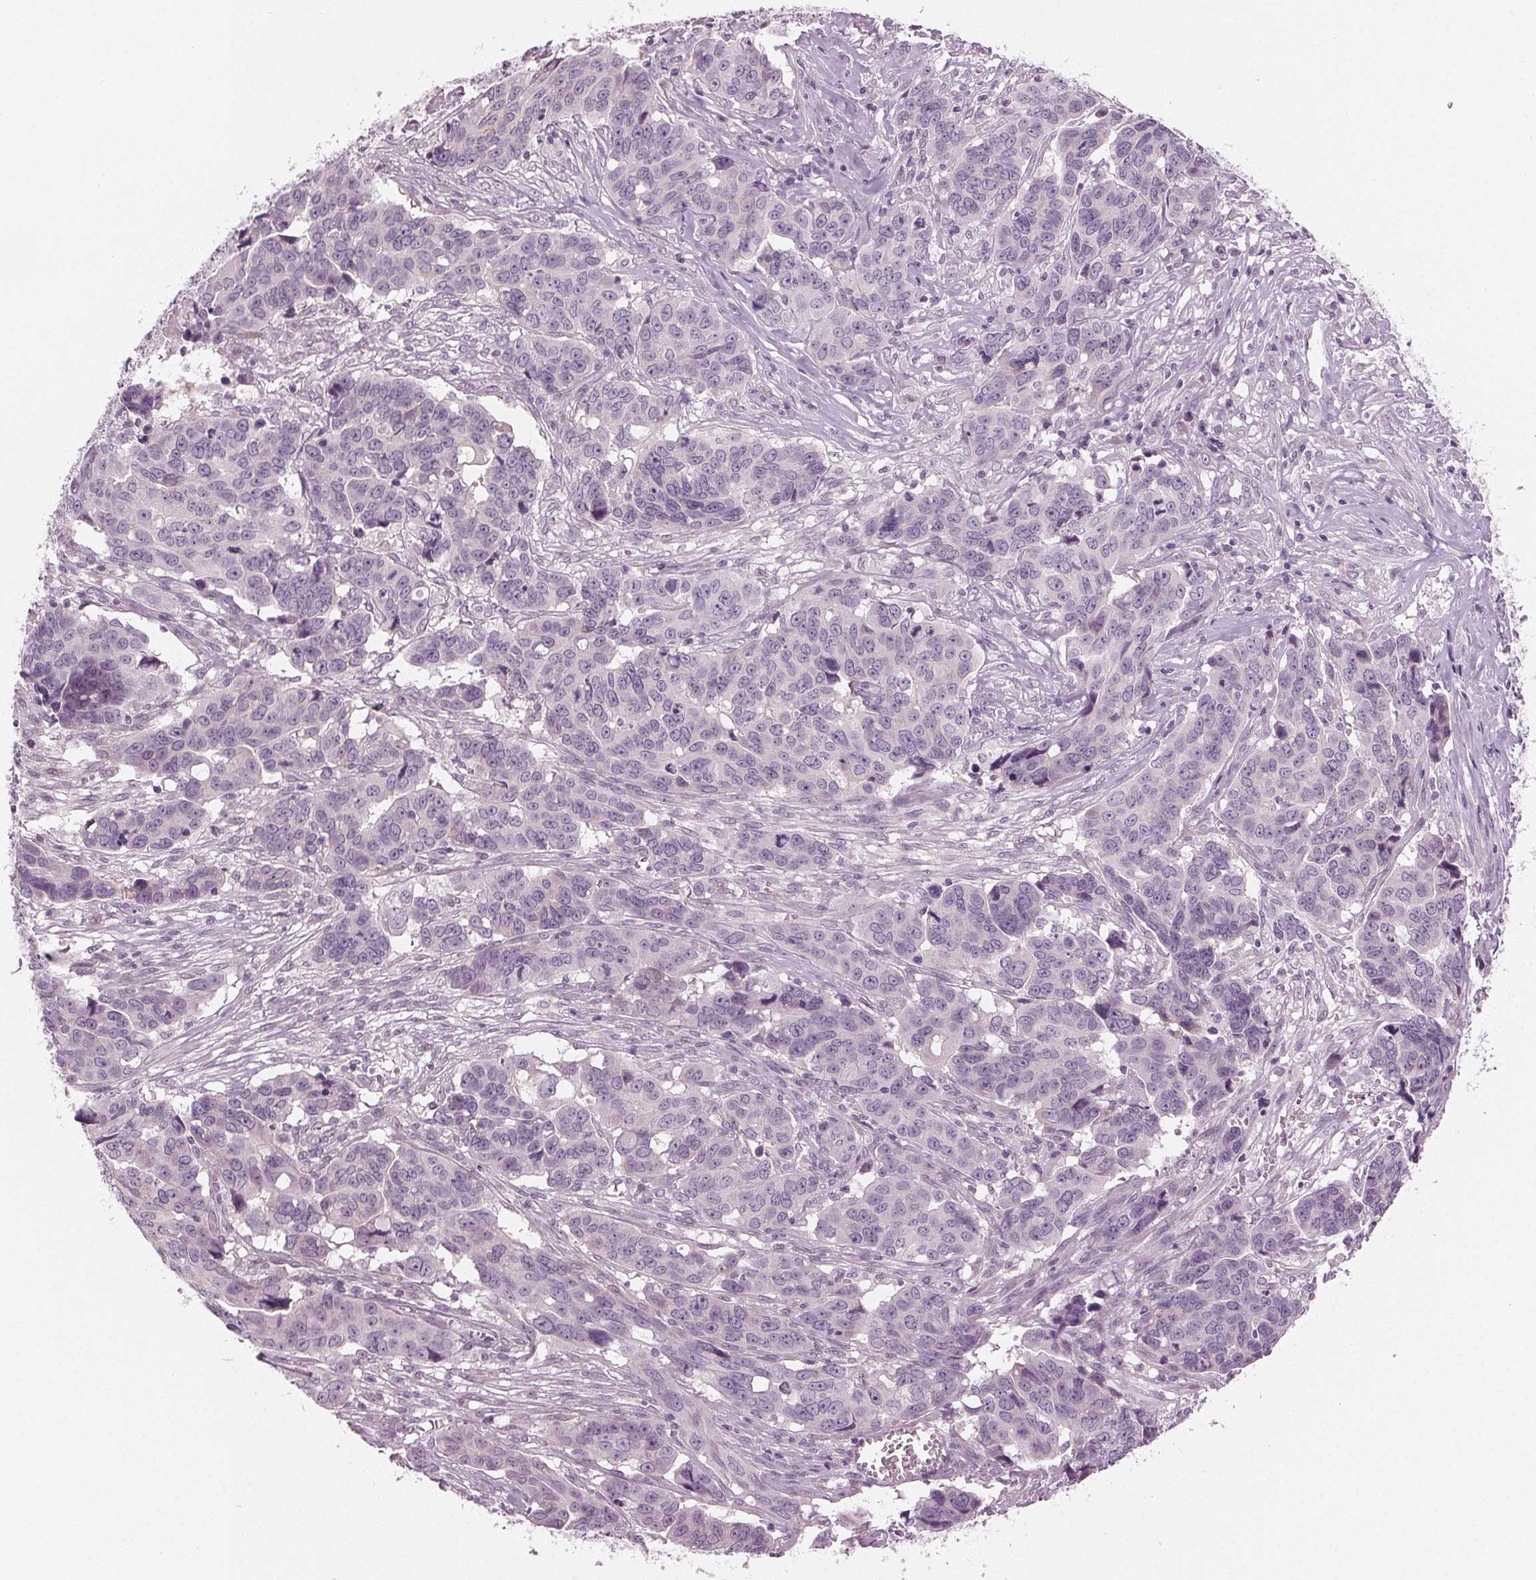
{"staining": {"intensity": "negative", "quantity": "none", "location": "none"}, "tissue": "ovarian cancer", "cell_type": "Tumor cells", "image_type": "cancer", "snomed": [{"axis": "morphology", "description": "Carcinoma, endometroid"}, {"axis": "topography", "description": "Ovary"}], "caption": "A photomicrograph of ovarian cancer stained for a protein demonstrates no brown staining in tumor cells.", "gene": "PRAP1", "patient": {"sex": "female", "age": 78}}